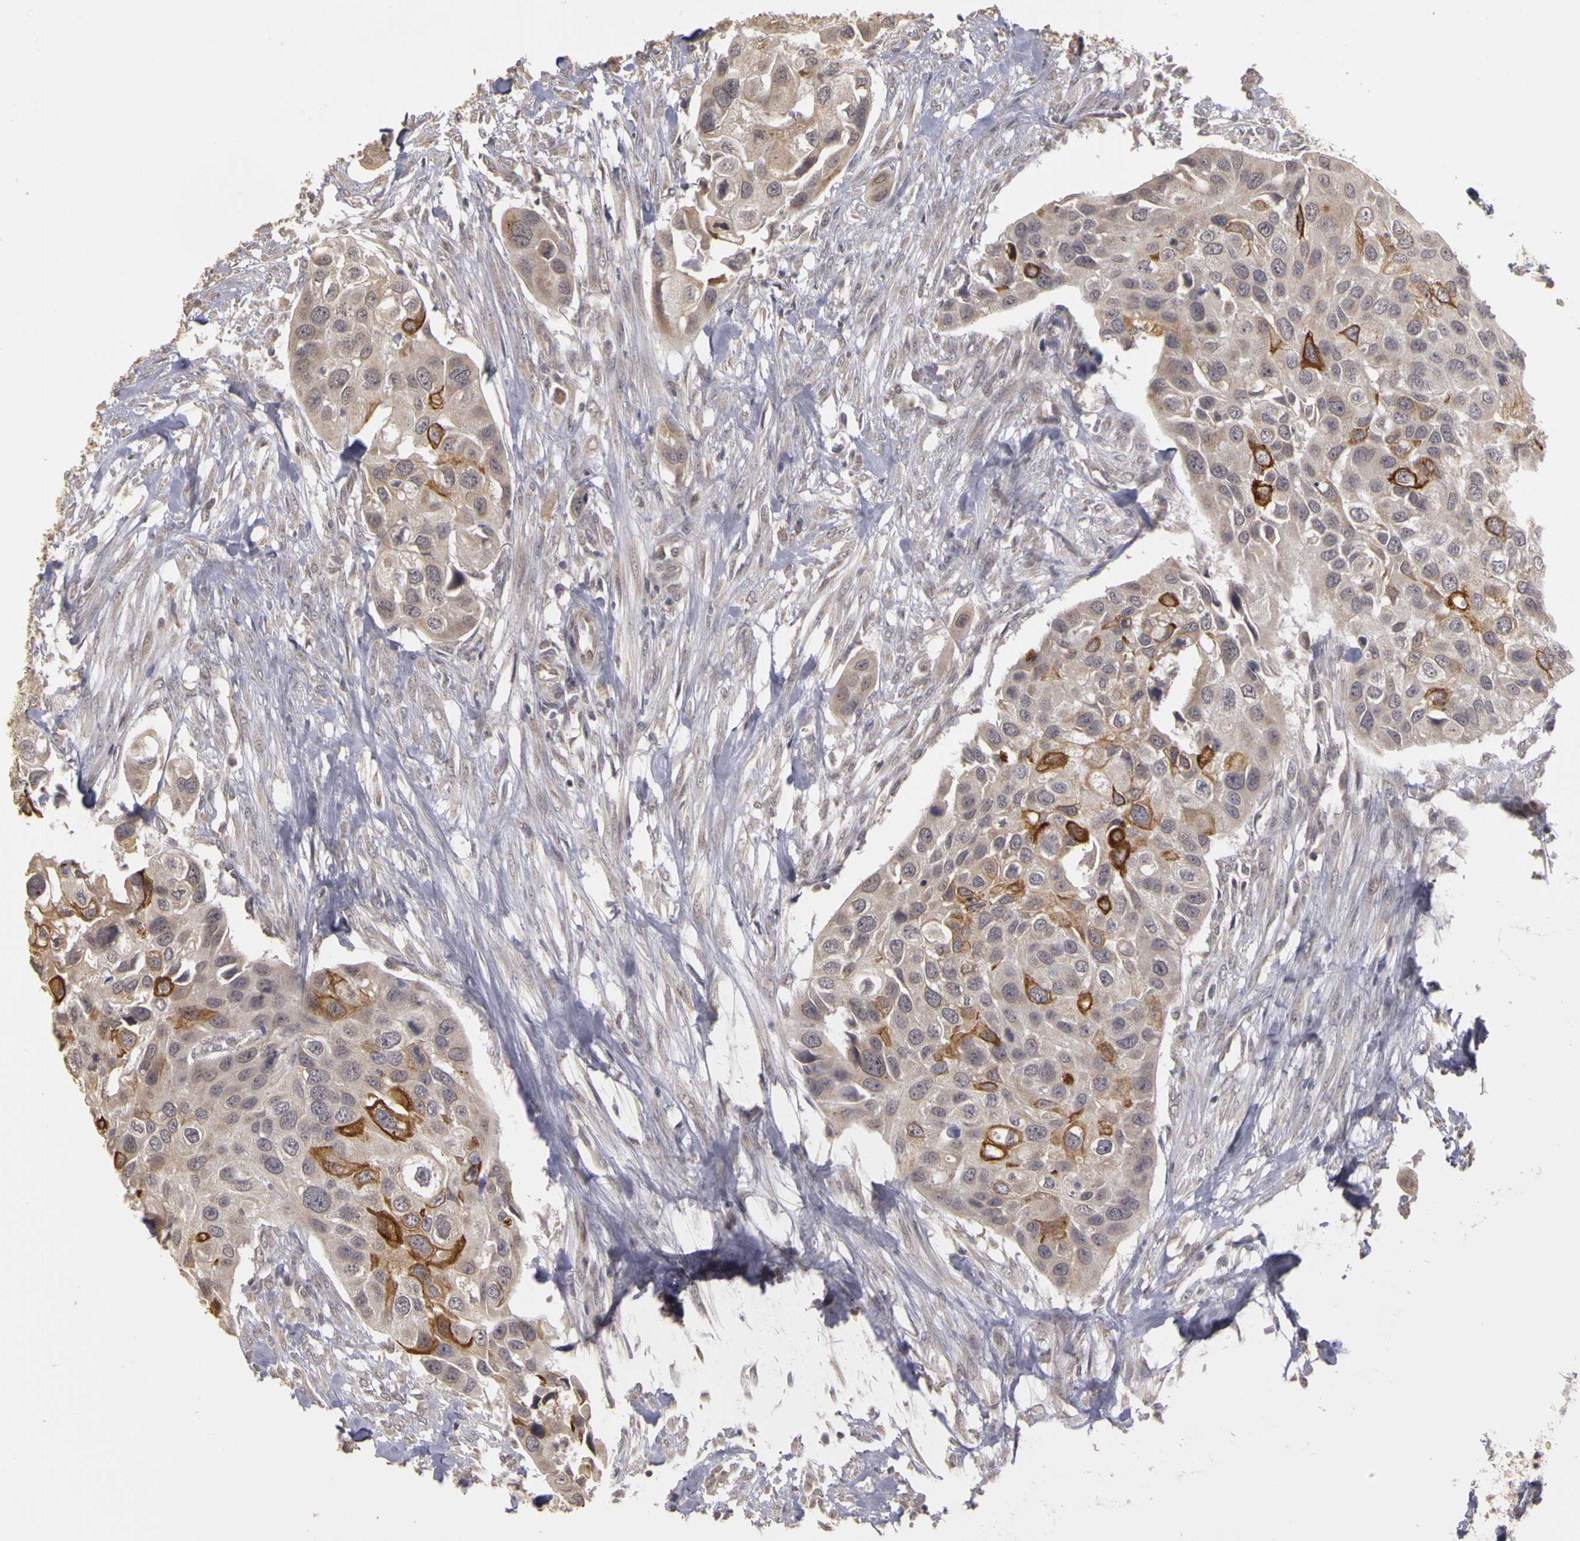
{"staining": {"intensity": "strong", "quantity": "<25%", "location": "cytoplasmic/membranous"}, "tissue": "urothelial cancer", "cell_type": "Tumor cells", "image_type": "cancer", "snomed": [{"axis": "morphology", "description": "Urothelial carcinoma, High grade"}, {"axis": "topography", "description": "Urinary bladder"}], "caption": "Immunohistochemistry of human urothelial cancer displays medium levels of strong cytoplasmic/membranous expression in approximately <25% of tumor cells.", "gene": "FRMD7", "patient": {"sex": "male", "age": 55}}